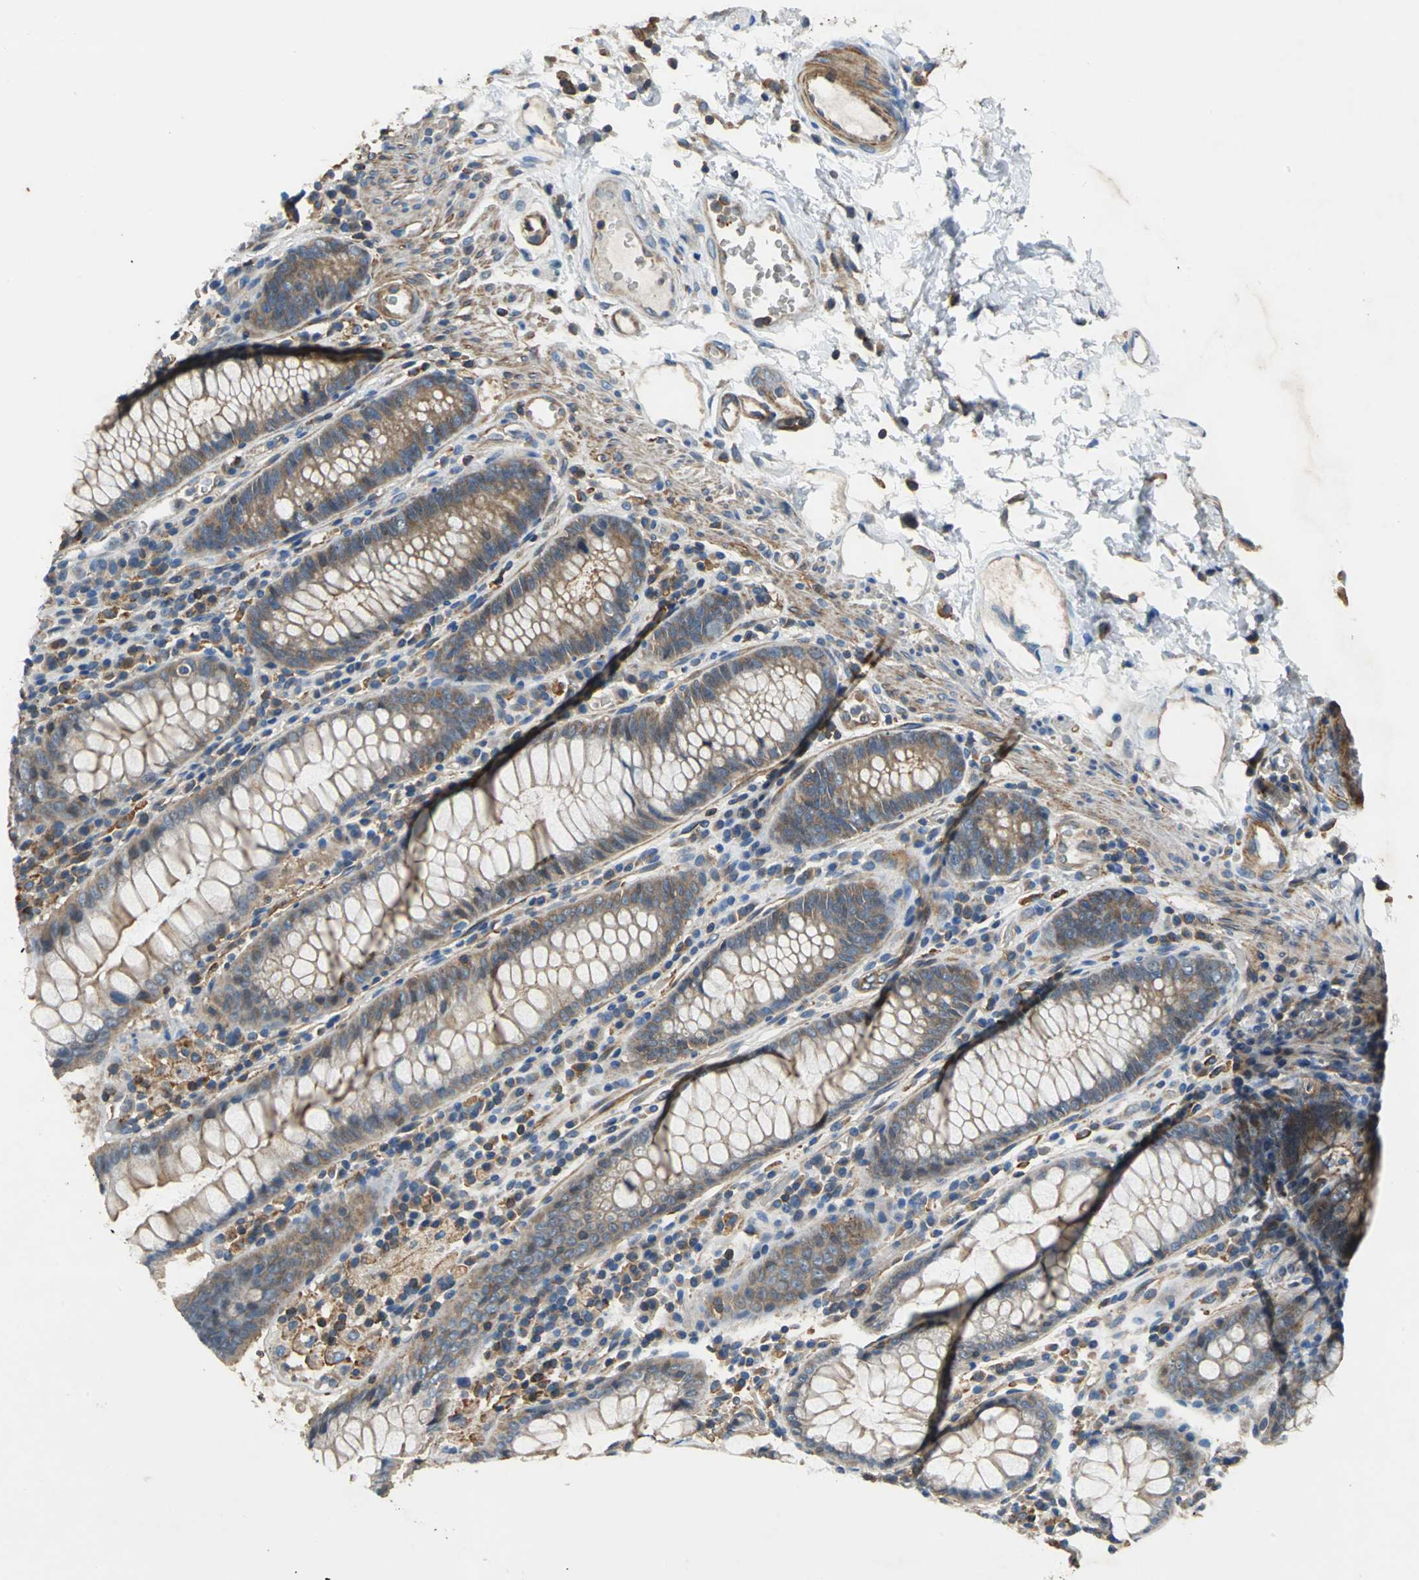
{"staining": {"intensity": "moderate", "quantity": "25%-75%", "location": "cytoplasmic/membranous"}, "tissue": "colon", "cell_type": "Endothelial cells", "image_type": "normal", "snomed": [{"axis": "morphology", "description": "Normal tissue, NOS"}, {"axis": "topography", "description": "Colon"}], "caption": "Immunohistochemical staining of normal human colon demonstrates medium levels of moderate cytoplasmic/membranous staining in about 25%-75% of endothelial cells.", "gene": "PARVA", "patient": {"sex": "female", "age": 46}}